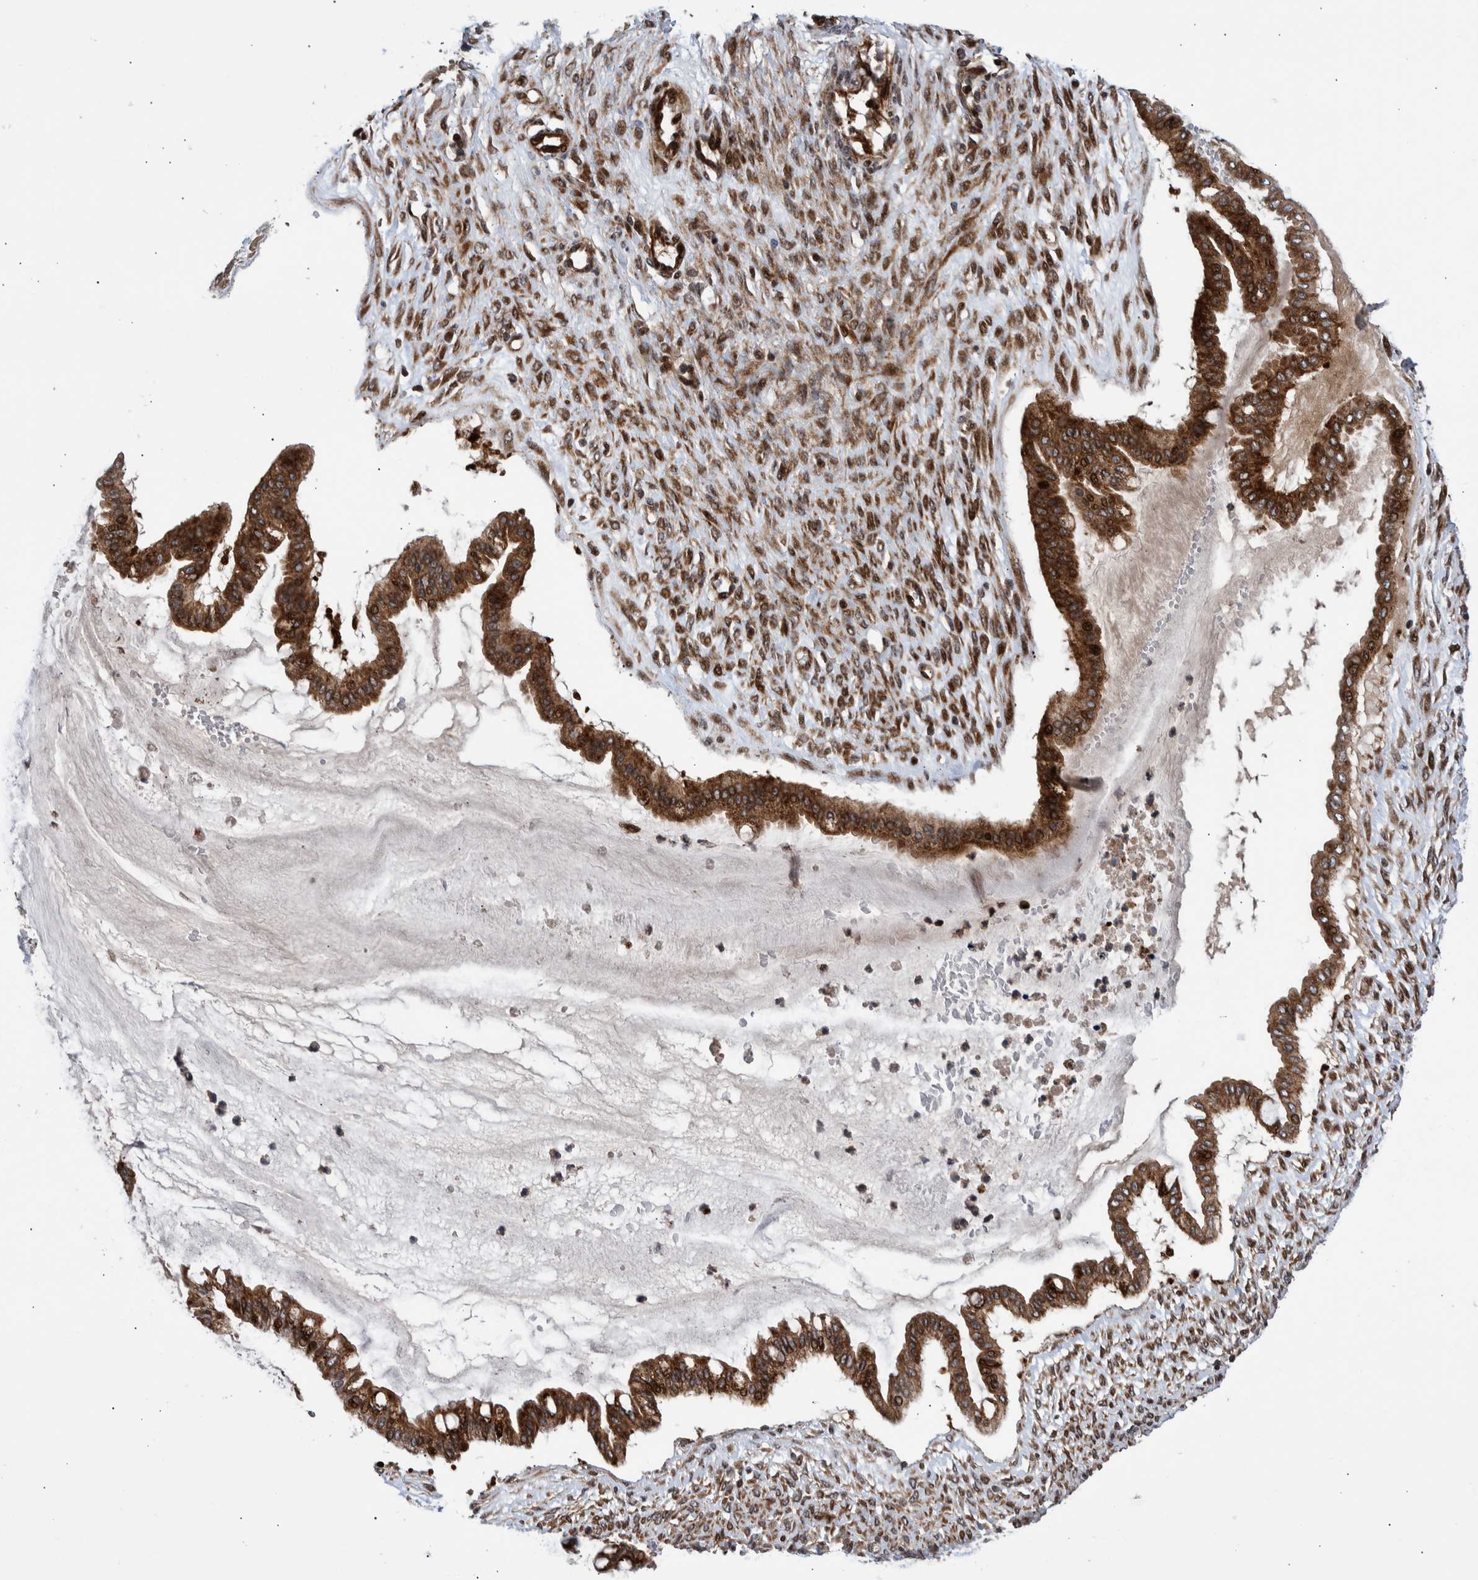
{"staining": {"intensity": "strong", "quantity": ">75%", "location": "cytoplasmic/membranous"}, "tissue": "ovarian cancer", "cell_type": "Tumor cells", "image_type": "cancer", "snomed": [{"axis": "morphology", "description": "Cystadenocarcinoma, mucinous, NOS"}, {"axis": "topography", "description": "Ovary"}], "caption": "A histopathology image of human ovarian cancer (mucinous cystadenocarcinoma) stained for a protein shows strong cytoplasmic/membranous brown staining in tumor cells.", "gene": "SHISA6", "patient": {"sex": "female", "age": 73}}